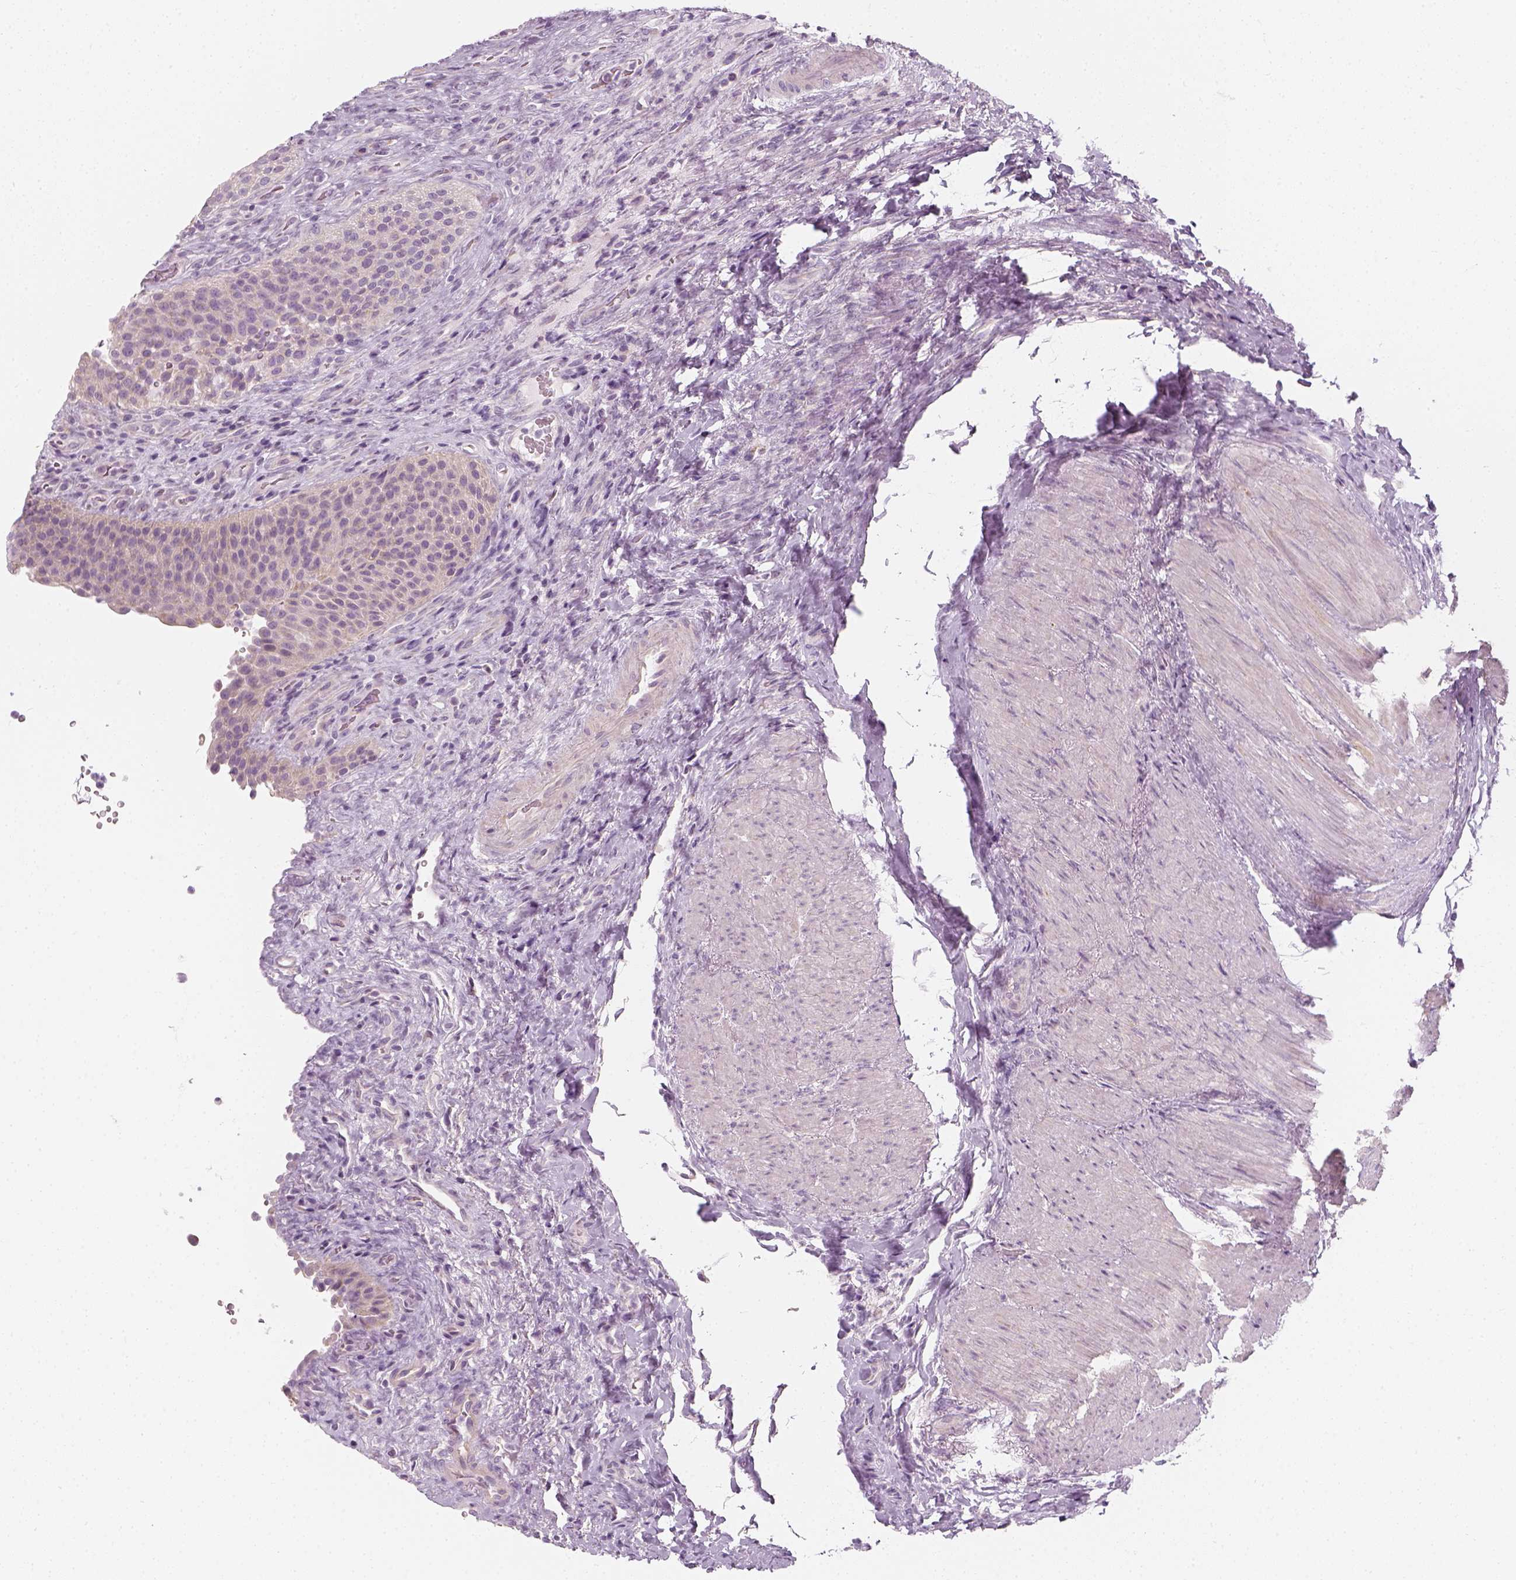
{"staining": {"intensity": "negative", "quantity": "none", "location": "none"}, "tissue": "urinary bladder", "cell_type": "Urothelial cells", "image_type": "normal", "snomed": [{"axis": "morphology", "description": "Normal tissue, NOS"}, {"axis": "topography", "description": "Urinary bladder"}, {"axis": "topography", "description": "Peripheral nerve tissue"}], "caption": "Histopathology image shows no significant protein expression in urothelial cells of normal urinary bladder.", "gene": "PRAME", "patient": {"sex": "male", "age": 66}}